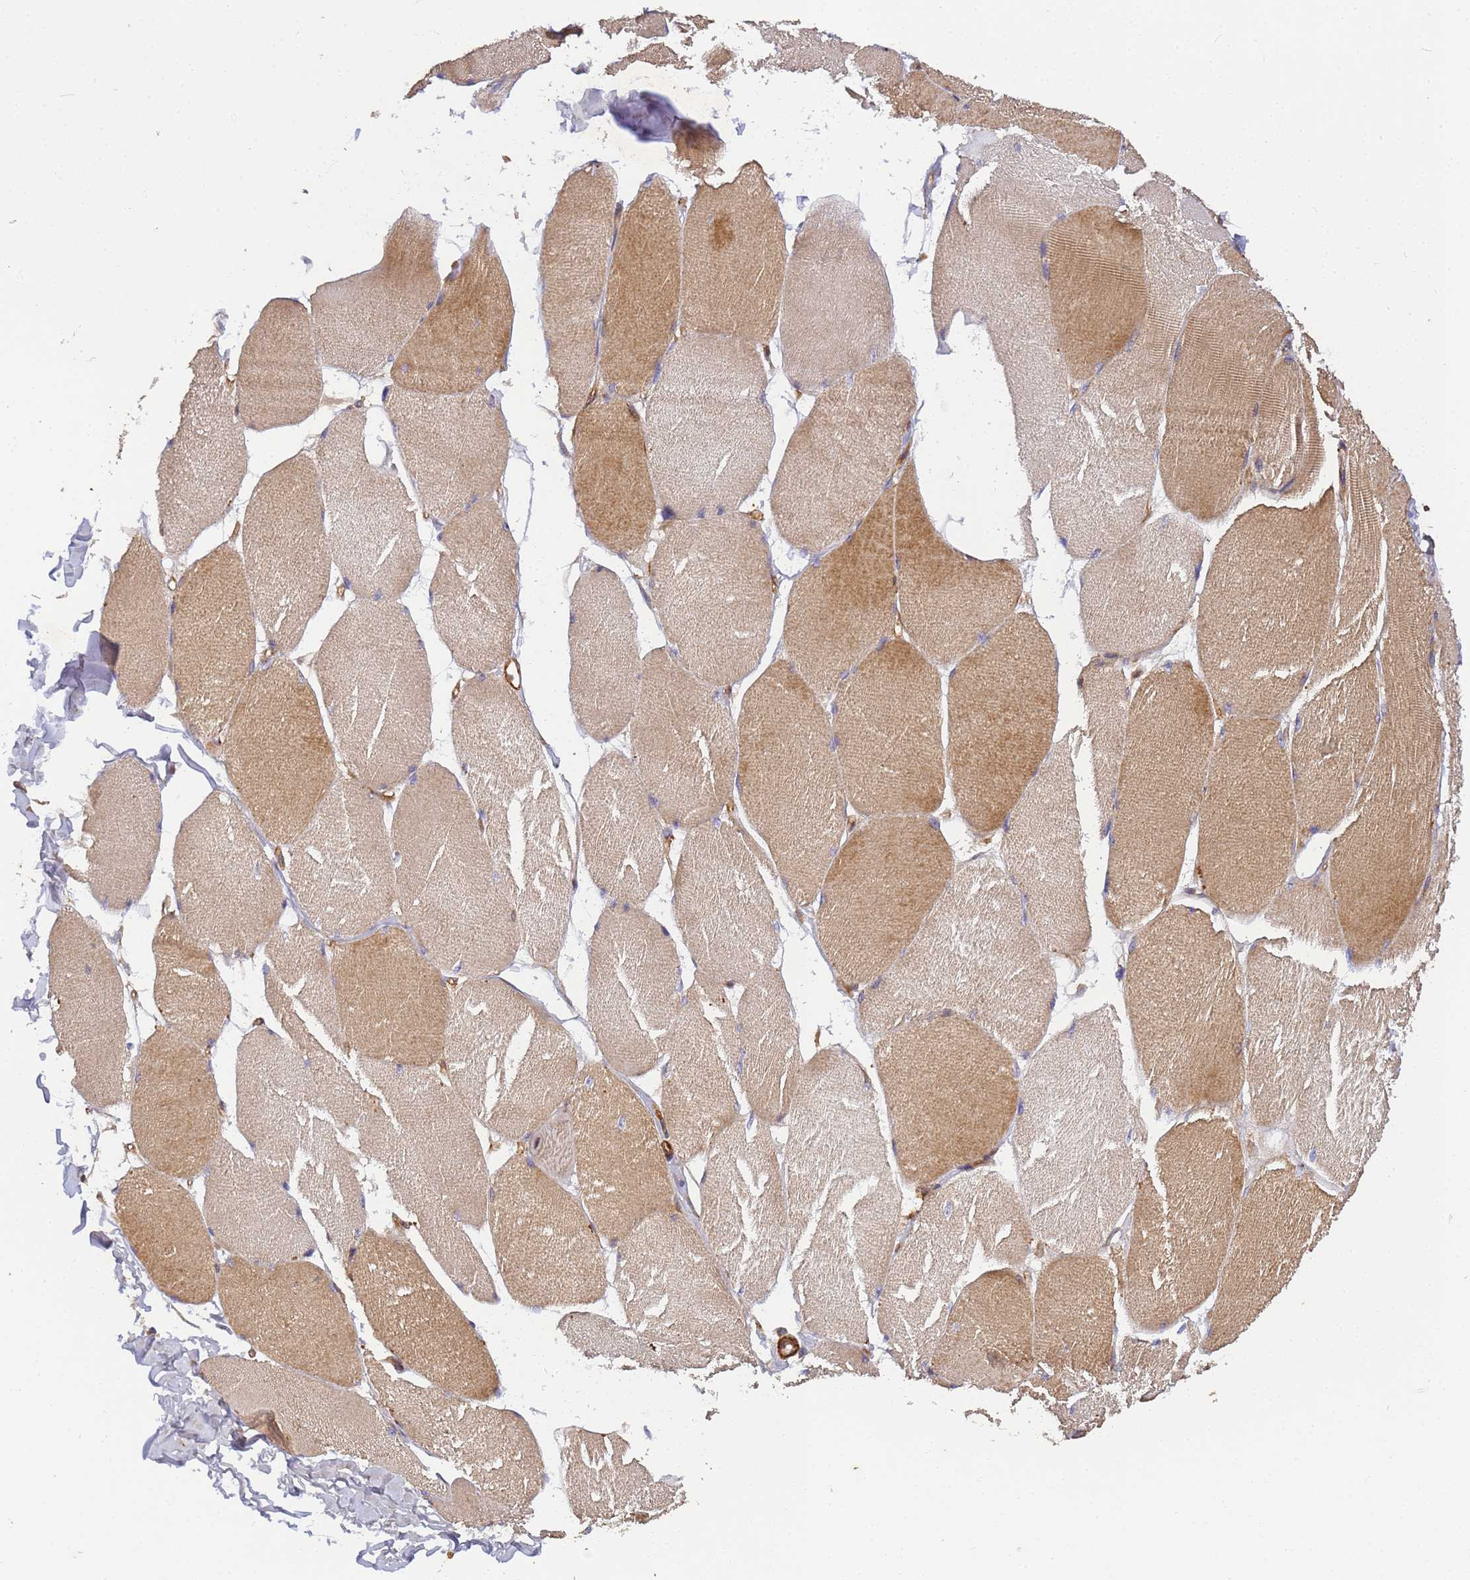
{"staining": {"intensity": "moderate", "quantity": "25%-75%", "location": "cytoplasmic/membranous"}, "tissue": "skeletal muscle", "cell_type": "Myocytes", "image_type": "normal", "snomed": [{"axis": "morphology", "description": "Normal tissue, NOS"}, {"axis": "topography", "description": "Skin"}, {"axis": "topography", "description": "Skeletal muscle"}], "caption": "Moderate cytoplasmic/membranous staining is seen in about 25%-75% of myocytes in normal skeletal muscle.", "gene": "RALGAPA2", "patient": {"sex": "male", "age": 83}}